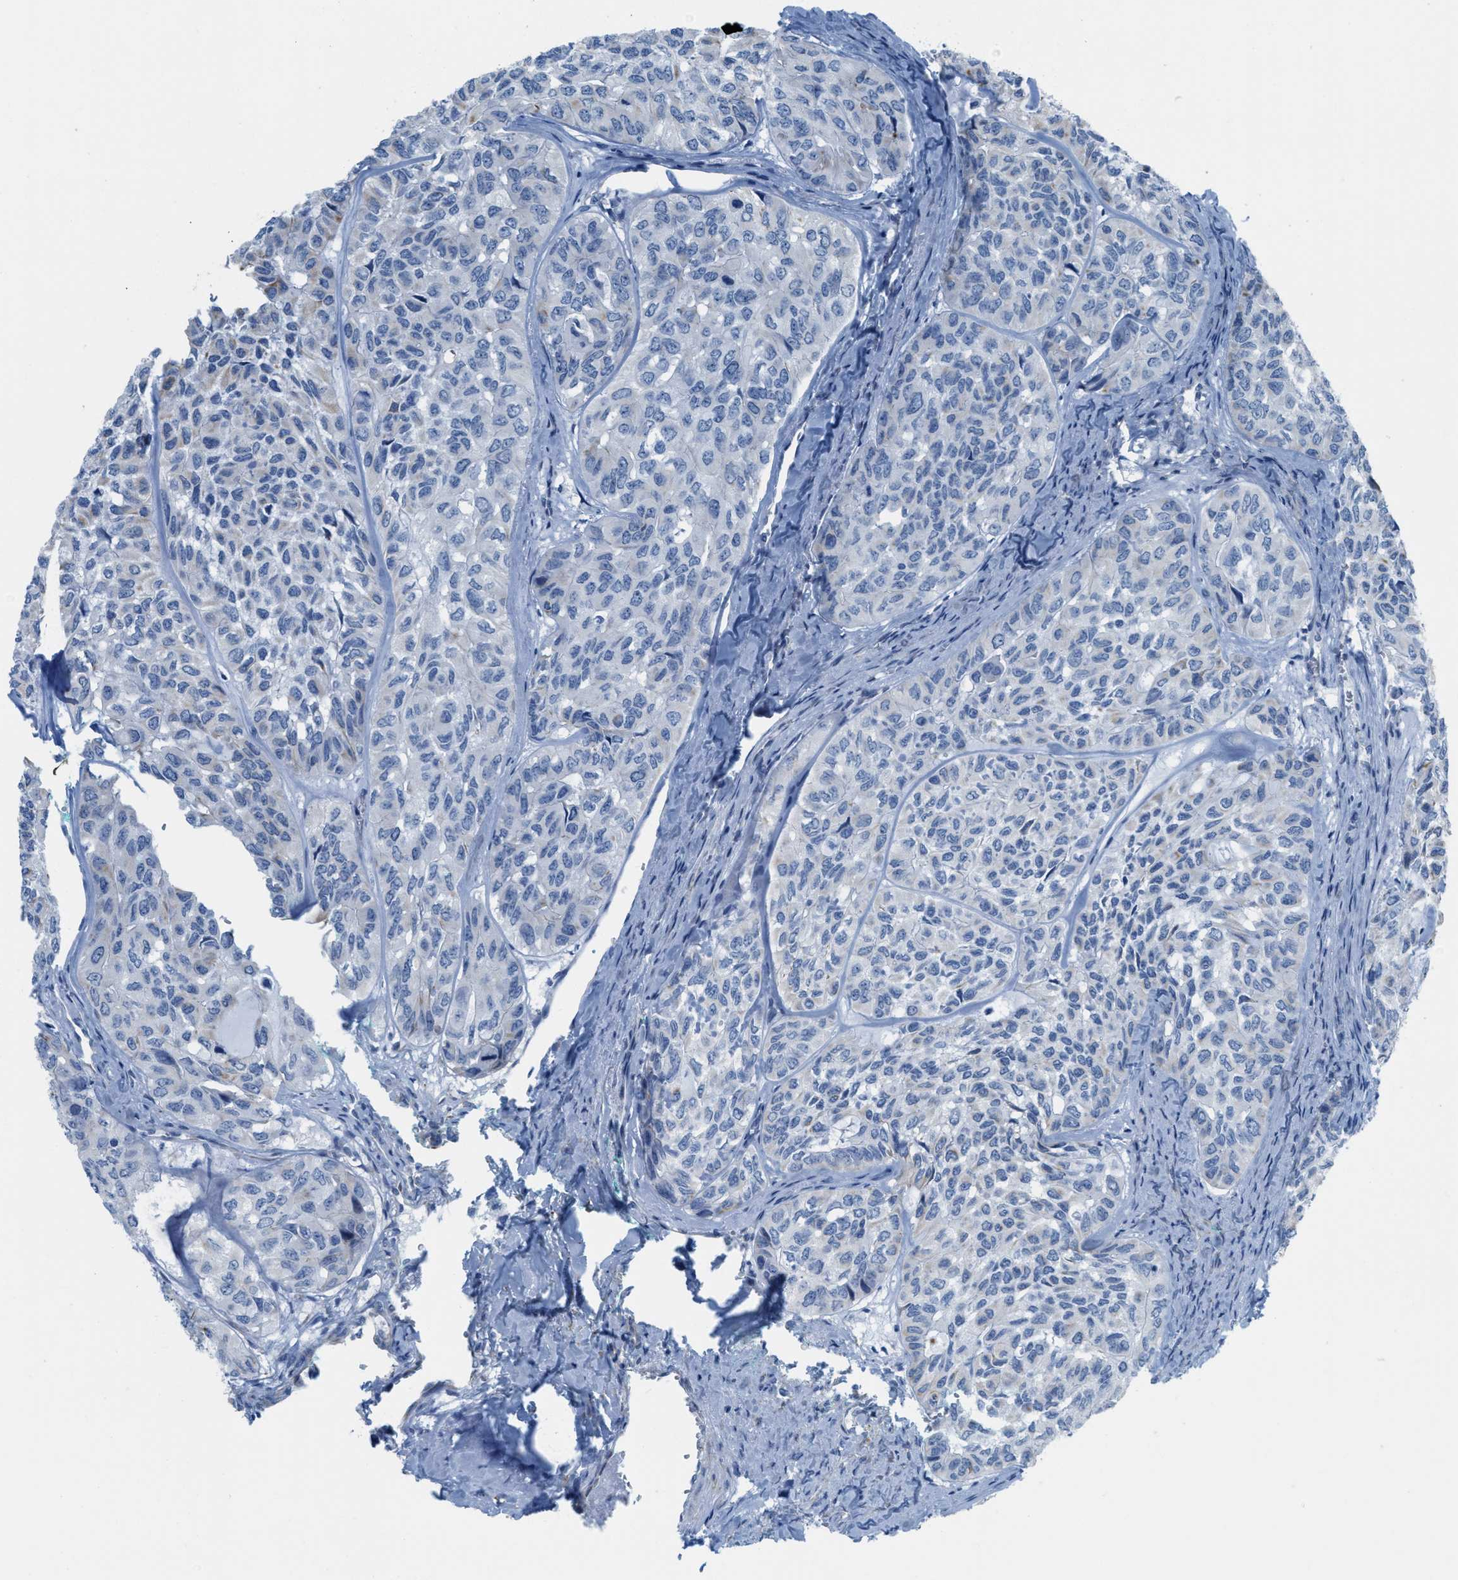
{"staining": {"intensity": "negative", "quantity": "none", "location": "none"}, "tissue": "head and neck cancer", "cell_type": "Tumor cells", "image_type": "cancer", "snomed": [{"axis": "morphology", "description": "Adenocarcinoma, NOS"}, {"axis": "topography", "description": "Salivary gland, NOS"}, {"axis": "topography", "description": "Head-Neck"}], "caption": "Tumor cells are negative for brown protein staining in head and neck adenocarcinoma.", "gene": "SLC12A1", "patient": {"sex": "female", "age": 76}}